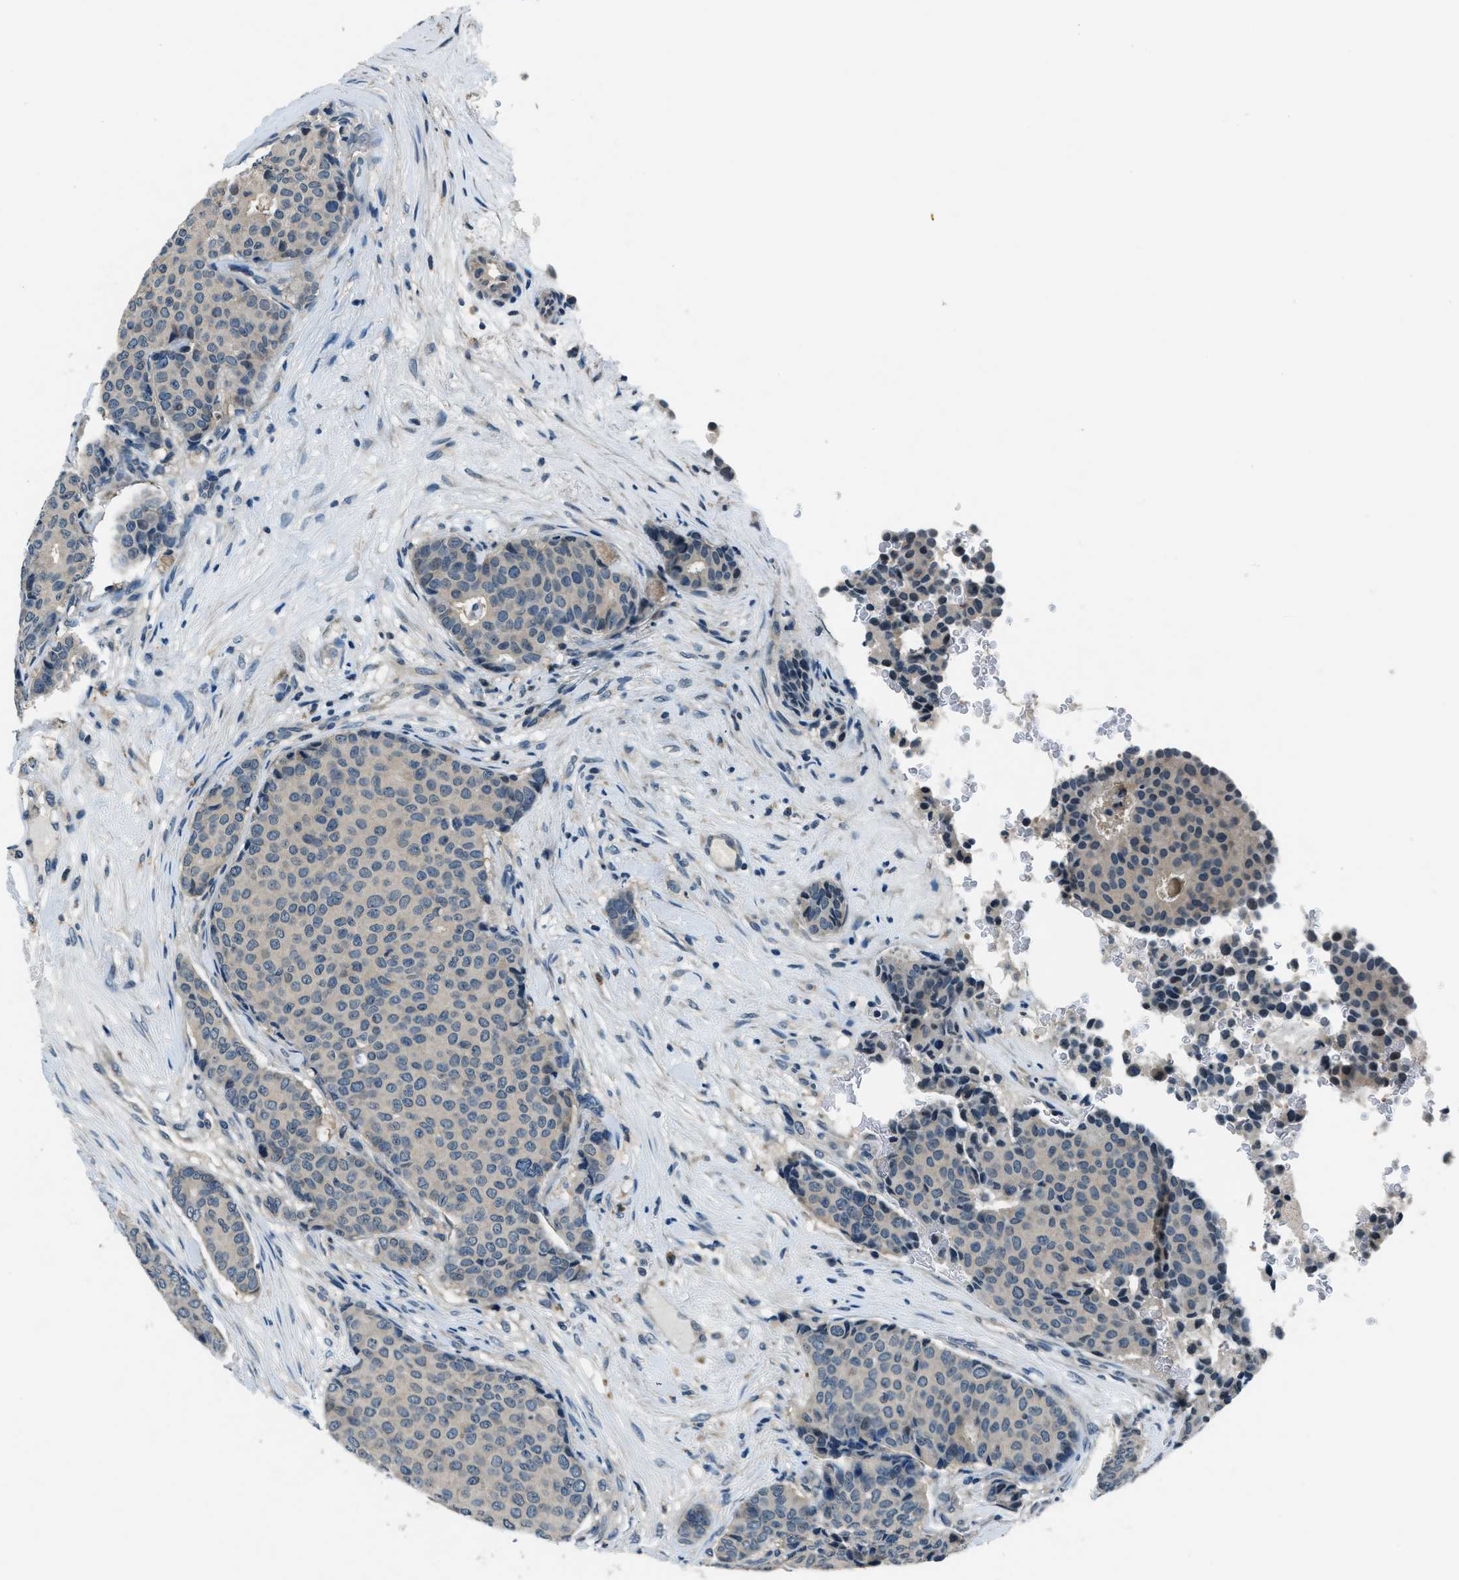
{"staining": {"intensity": "negative", "quantity": "none", "location": "none"}, "tissue": "breast cancer", "cell_type": "Tumor cells", "image_type": "cancer", "snomed": [{"axis": "morphology", "description": "Duct carcinoma"}, {"axis": "topography", "description": "Breast"}], "caption": "A histopathology image of human intraductal carcinoma (breast) is negative for staining in tumor cells.", "gene": "NME8", "patient": {"sex": "female", "age": 75}}